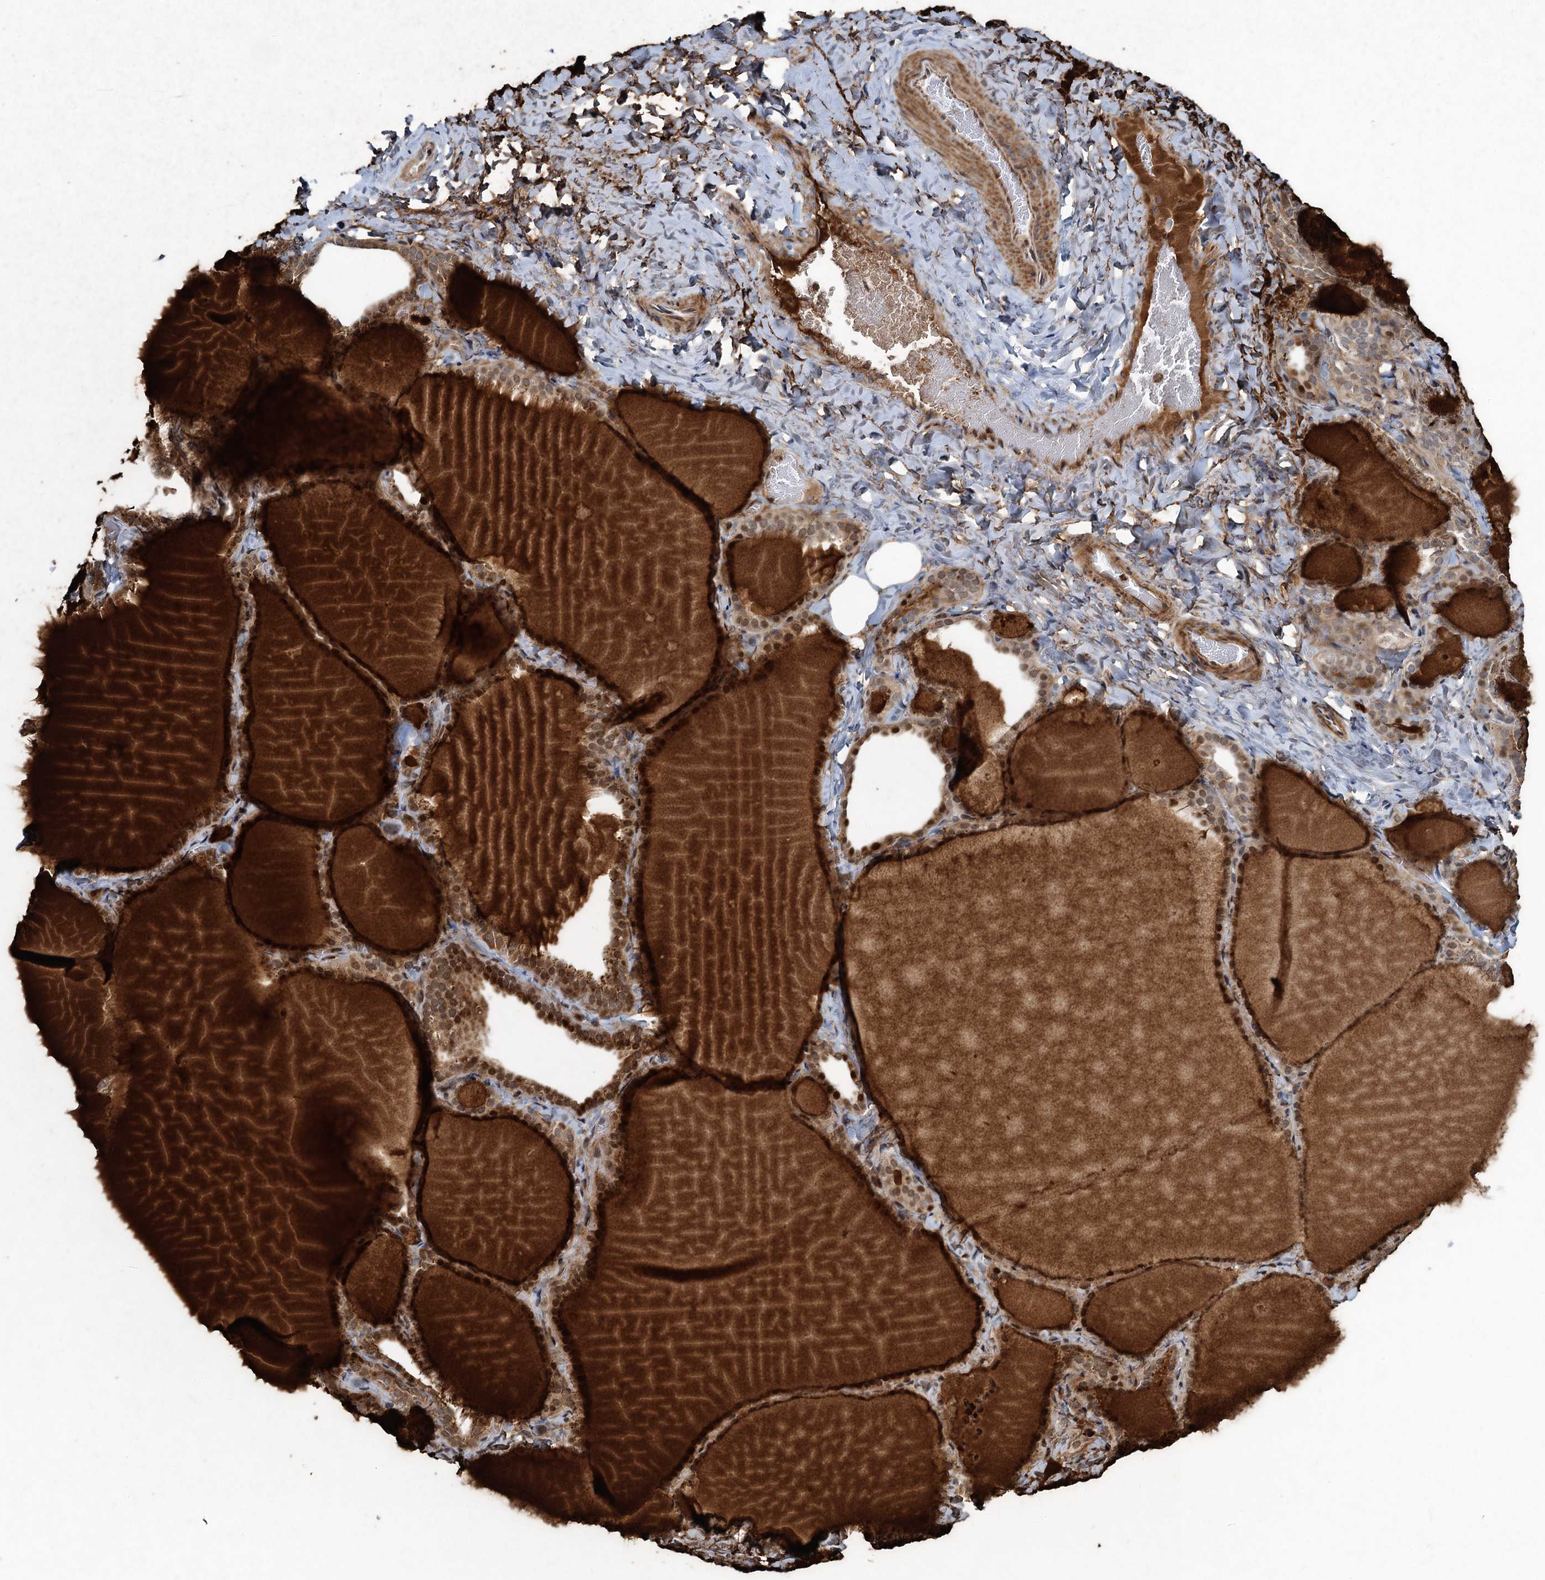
{"staining": {"intensity": "strong", "quantity": ">75%", "location": "cytoplasmic/membranous,nuclear"}, "tissue": "thyroid gland", "cell_type": "Glandular cells", "image_type": "normal", "snomed": [{"axis": "morphology", "description": "Normal tissue, NOS"}, {"axis": "topography", "description": "Thyroid gland"}], "caption": "Brown immunohistochemical staining in unremarkable human thyroid gland shows strong cytoplasmic/membranous,nuclear positivity in approximately >75% of glandular cells.", "gene": "ATOSA", "patient": {"sex": "female", "age": 22}}